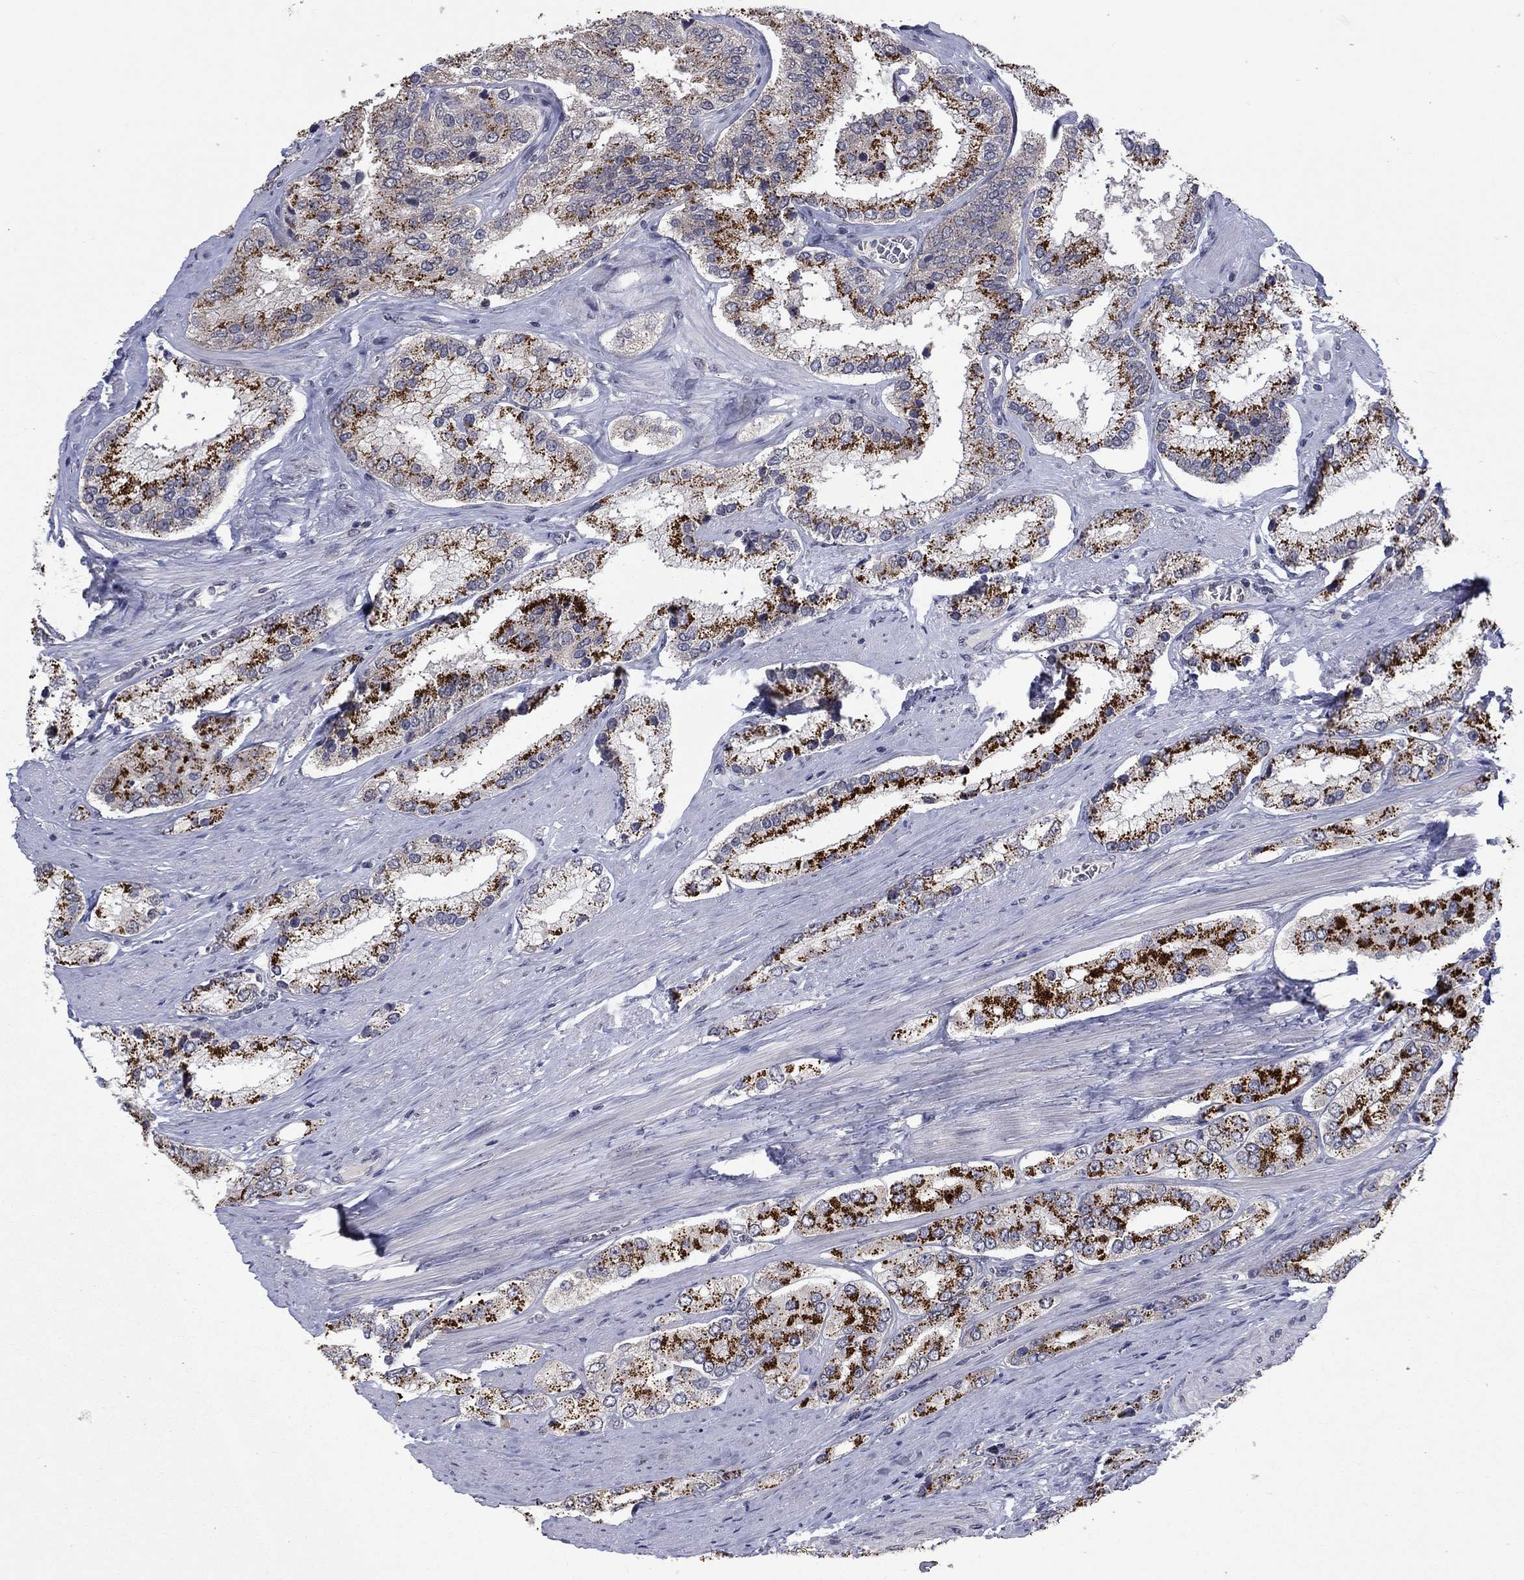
{"staining": {"intensity": "strong", "quantity": ">75%", "location": "cytoplasmic/membranous"}, "tissue": "prostate cancer", "cell_type": "Tumor cells", "image_type": "cancer", "snomed": [{"axis": "morphology", "description": "Adenocarcinoma, Low grade"}, {"axis": "topography", "description": "Prostate"}], "caption": "Human low-grade adenocarcinoma (prostate) stained with a brown dye demonstrates strong cytoplasmic/membranous positive expression in about >75% of tumor cells.", "gene": "SPATA33", "patient": {"sex": "male", "age": 69}}